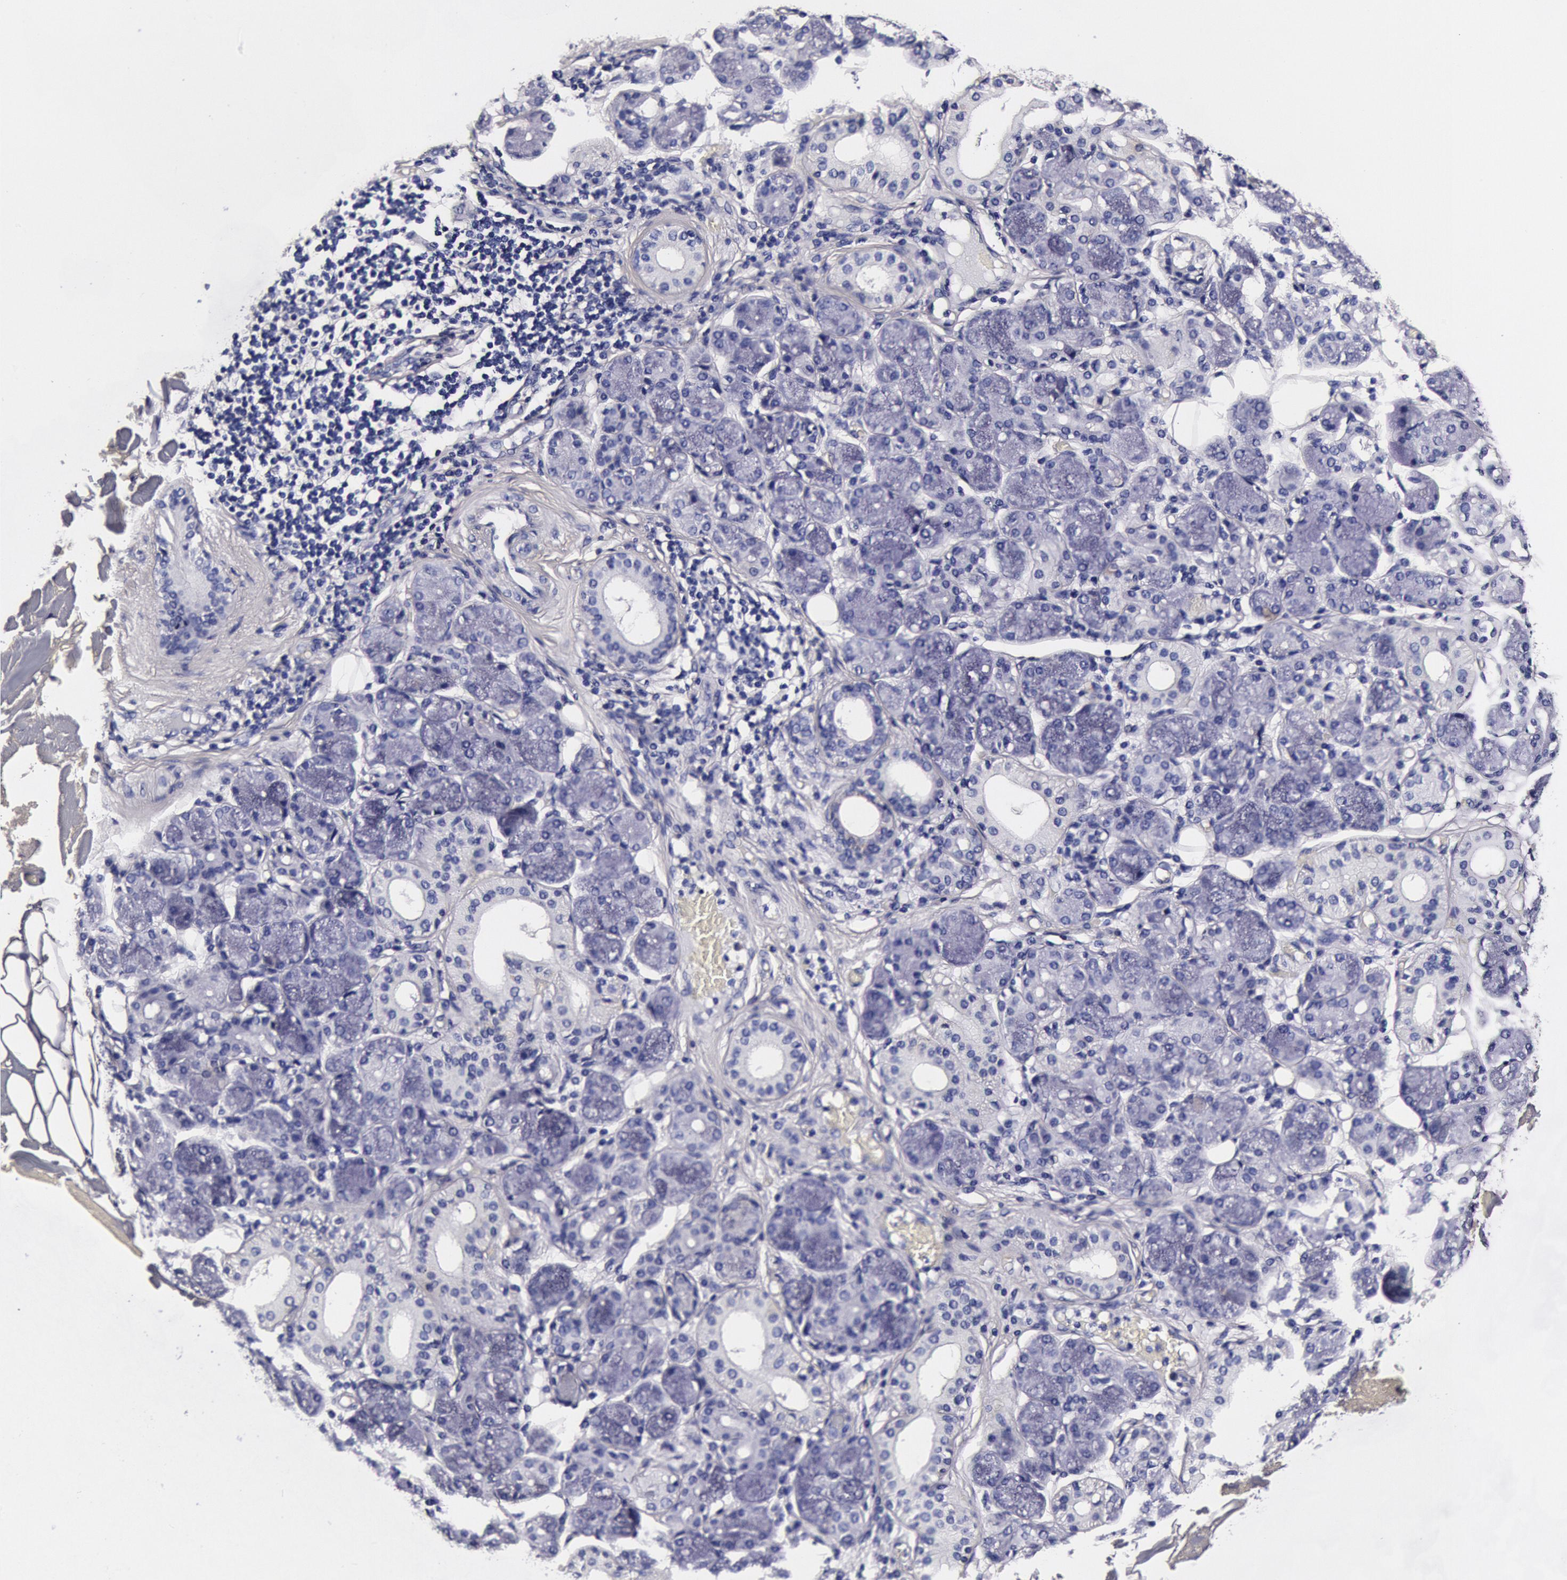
{"staining": {"intensity": "negative", "quantity": "none", "location": "none"}, "tissue": "salivary gland", "cell_type": "Glandular cells", "image_type": "normal", "snomed": [{"axis": "morphology", "description": "Normal tissue, NOS"}, {"axis": "topography", "description": "Salivary gland"}, {"axis": "topography", "description": "Peripheral nerve tissue"}], "caption": "Immunohistochemistry photomicrograph of benign salivary gland: salivary gland stained with DAB (3,3'-diaminobenzidine) demonstrates no significant protein staining in glandular cells.", "gene": "CCDC22", "patient": {"sex": "male", "age": 62}}